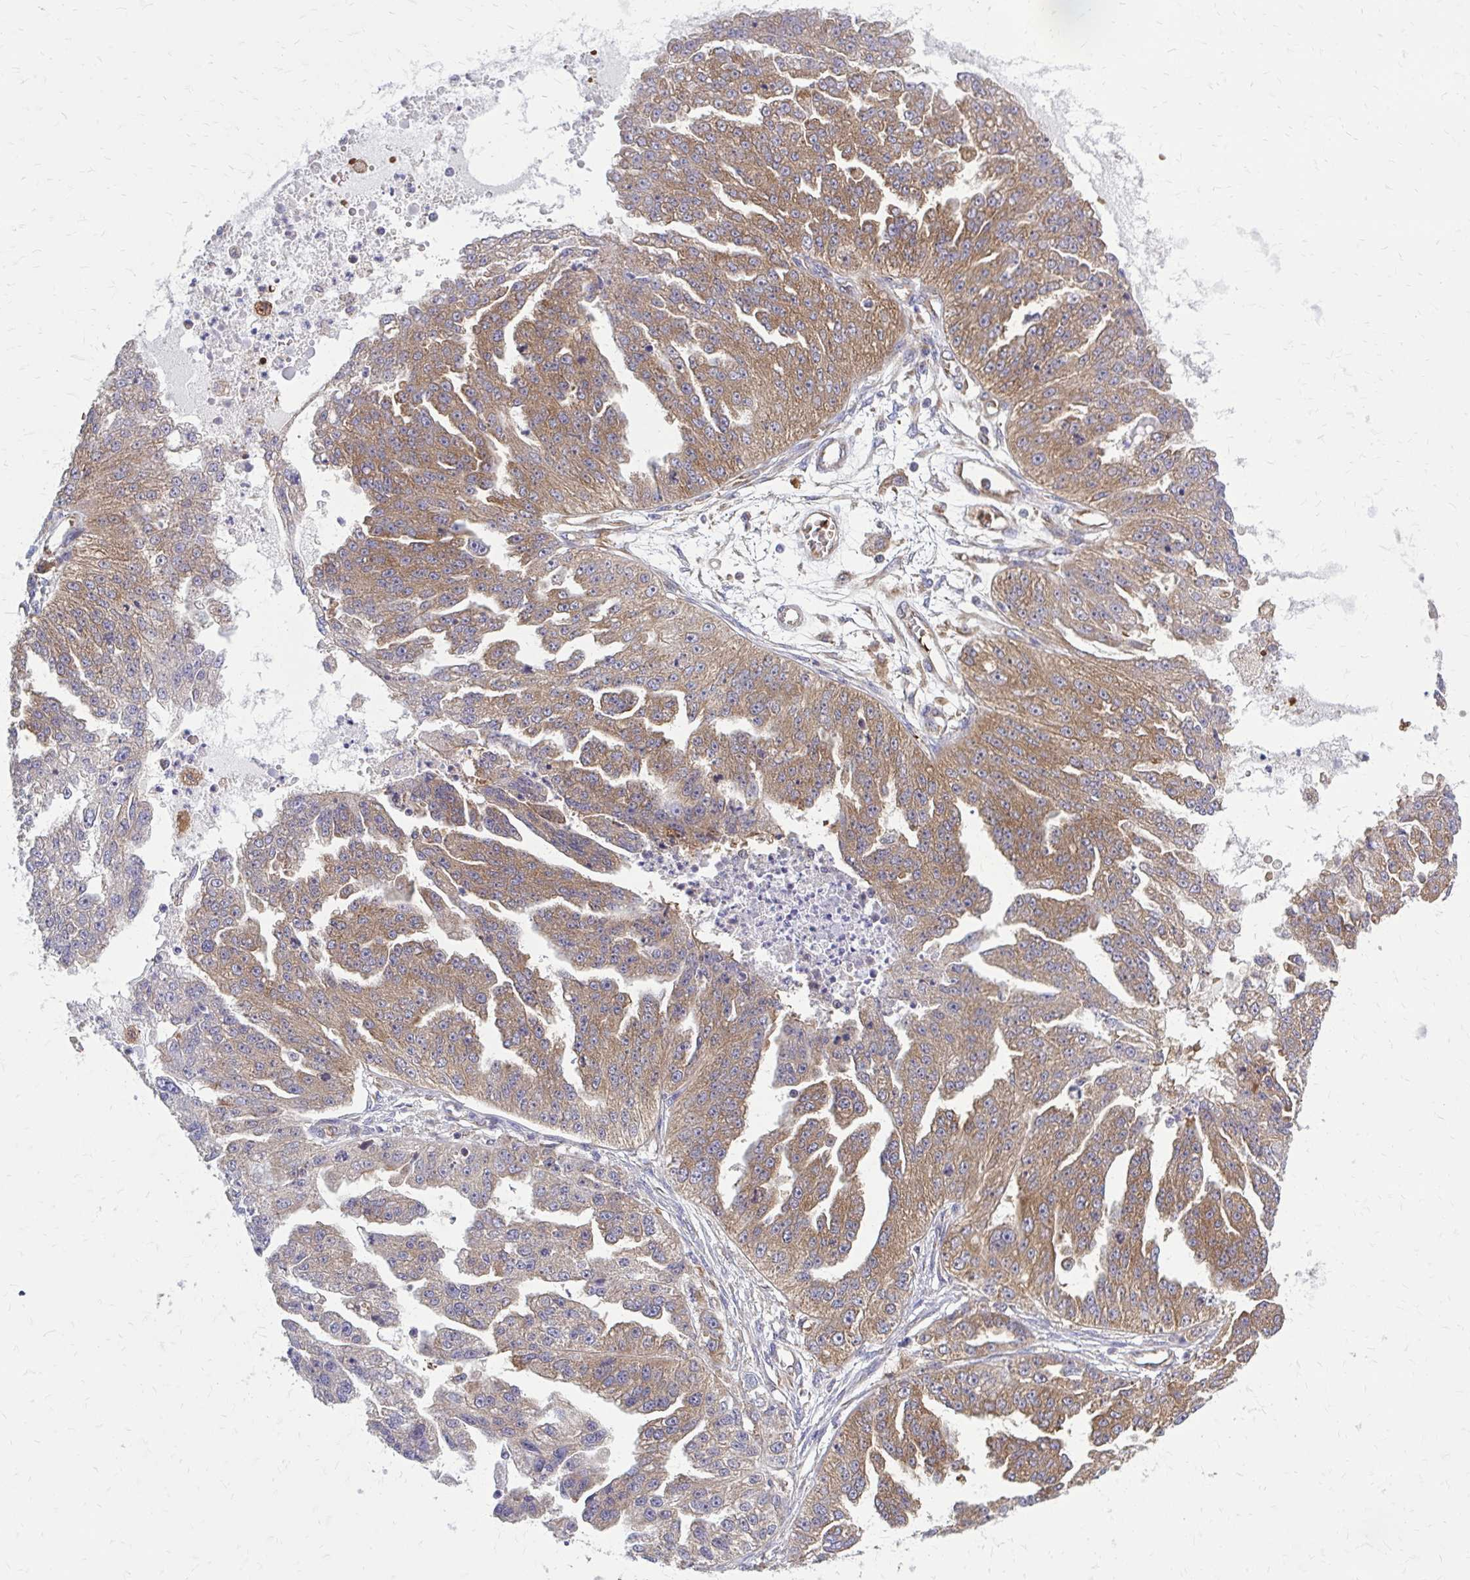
{"staining": {"intensity": "moderate", "quantity": ">75%", "location": "cytoplasmic/membranous"}, "tissue": "ovarian cancer", "cell_type": "Tumor cells", "image_type": "cancer", "snomed": [{"axis": "morphology", "description": "Cystadenocarcinoma, serous, NOS"}, {"axis": "topography", "description": "Ovary"}], "caption": "The photomicrograph displays immunohistochemical staining of ovarian cancer. There is moderate cytoplasmic/membranous expression is present in about >75% of tumor cells.", "gene": "PDK4", "patient": {"sex": "female", "age": 58}}